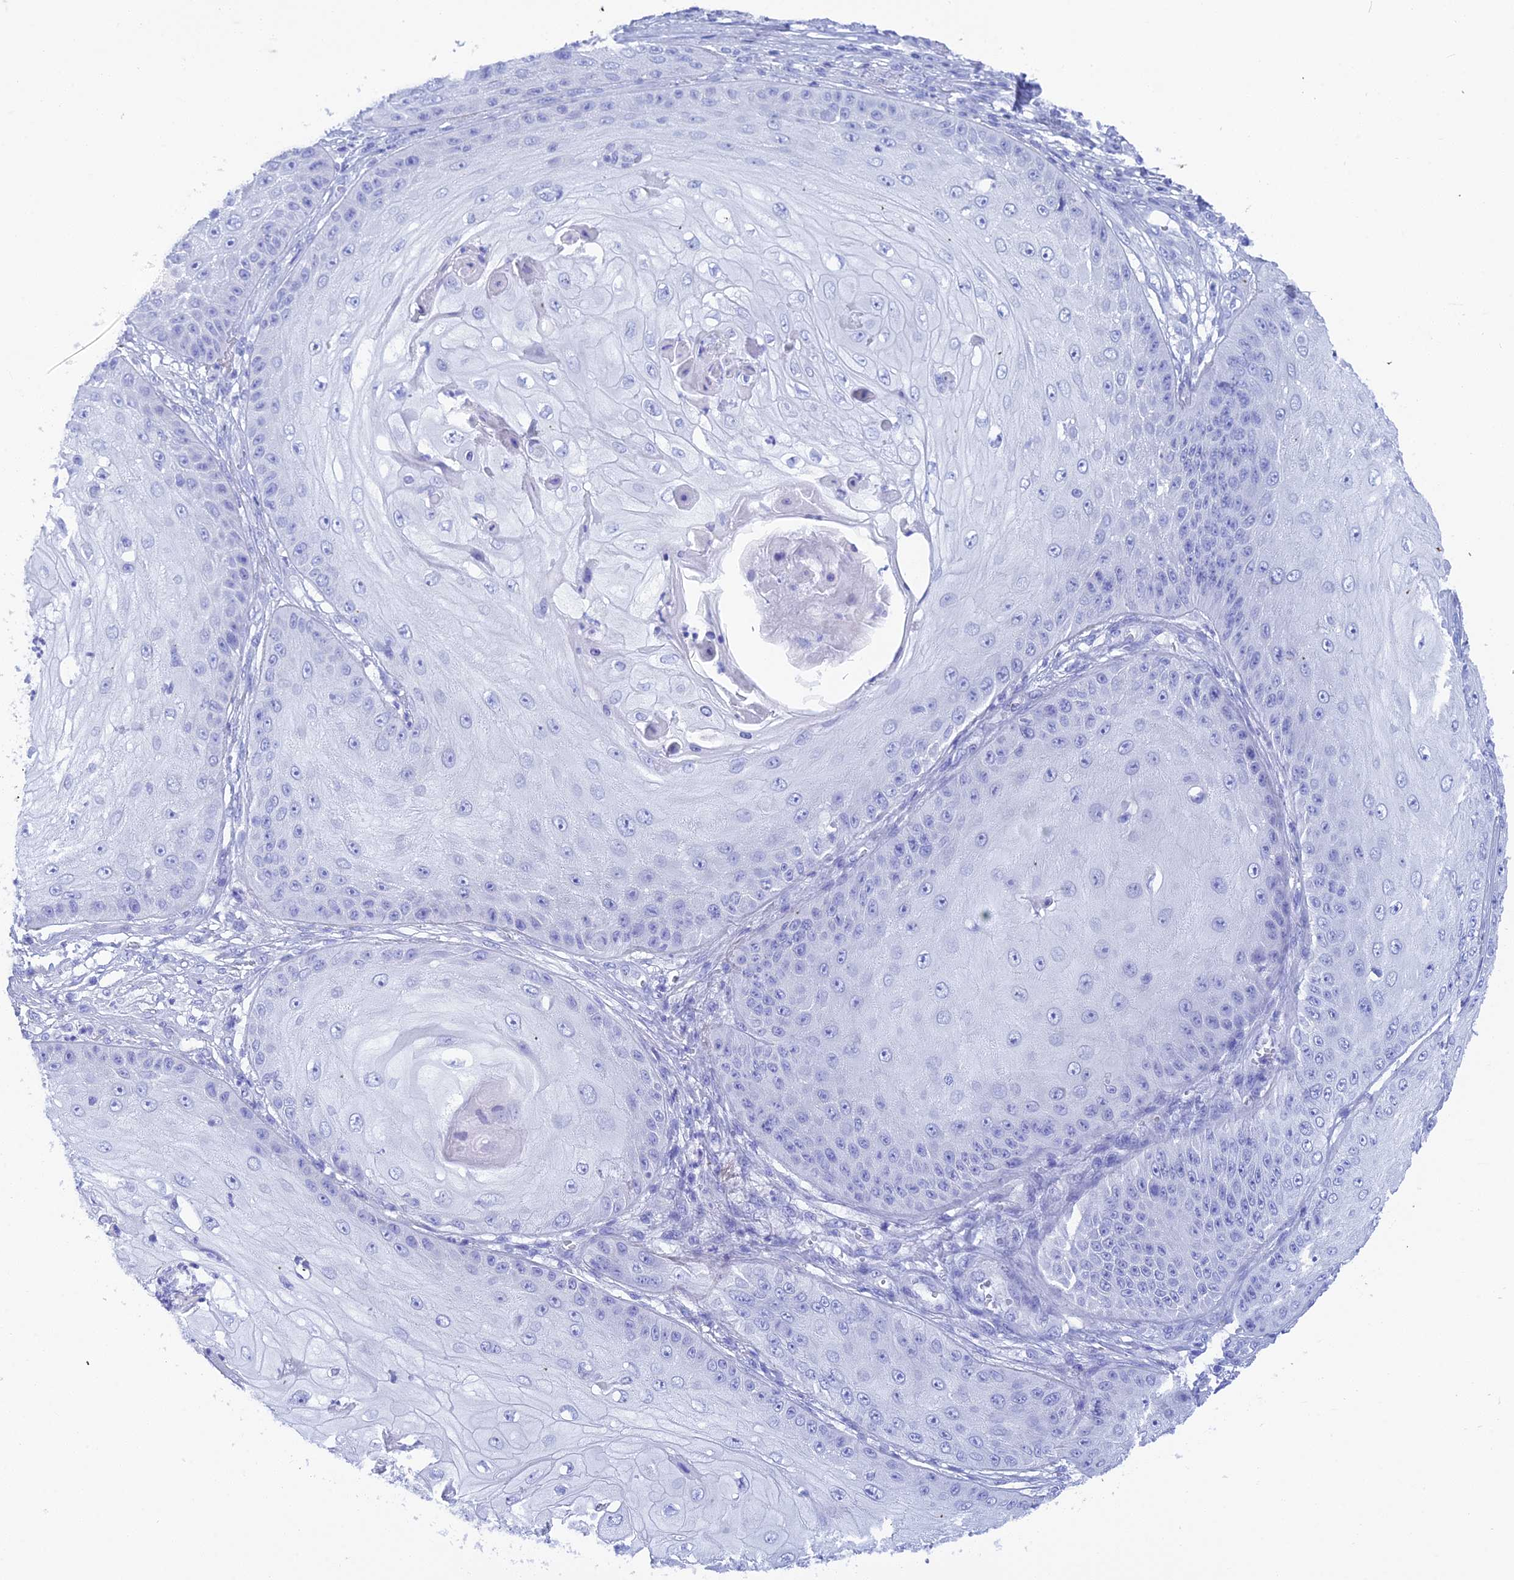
{"staining": {"intensity": "negative", "quantity": "none", "location": "none"}, "tissue": "skin cancer", "cell_type": "Tumor cells", "image_type": "cancer", "snomed": [{"axis": "morphology", "description": "Squamous cell carcinoma, NOS"}, {"axis": "topography", "description": "Skin"}], "caption": "This image is of squamous cell carcinoma (skin) stained with immunohistochemistry (IHC) to label a protein in brown with the nuclei are counter-stained blue. There is no positivity in tumor cells.", "gene": "REG1A", "patient": {"sex": "male", "age": 70}}